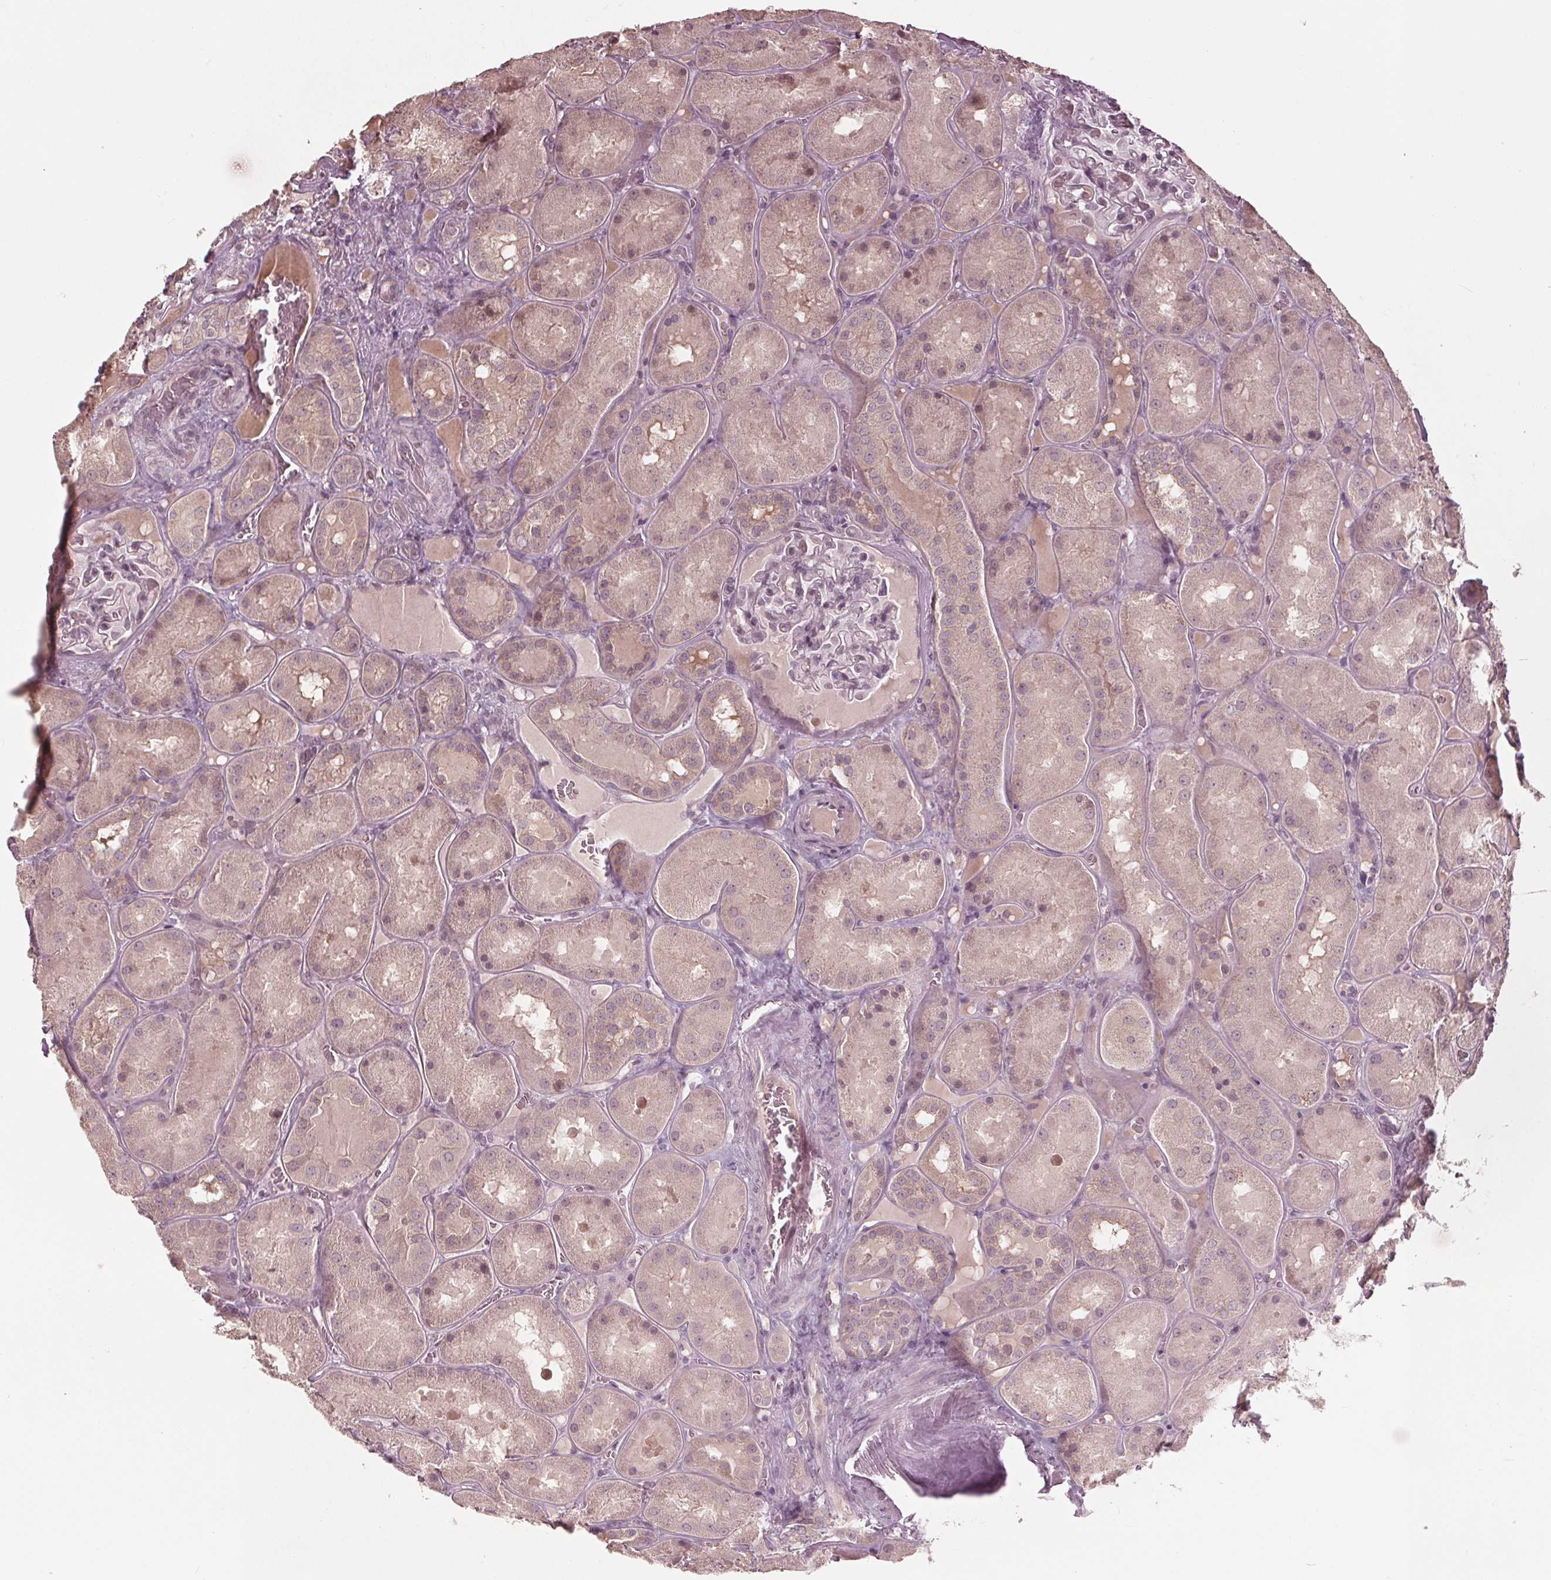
{"staining": {"intensity": "negative", "quantity": "none", "location": "none"}, "tissue": "kidney", "cell_type": "Cells in glomeruli", "image_type": "normal", "snomed": [{"axis": "morphology", "description": "Normal tissue, NOS"}, {"axis": "topography", "description": "Kidney"}], "caption": "This is an IHC micrograph of benign kidney. There is no expression in cells in glomeruli.", "gene": "CXCL16", "patient": {"sex": "male", "age": 73}}